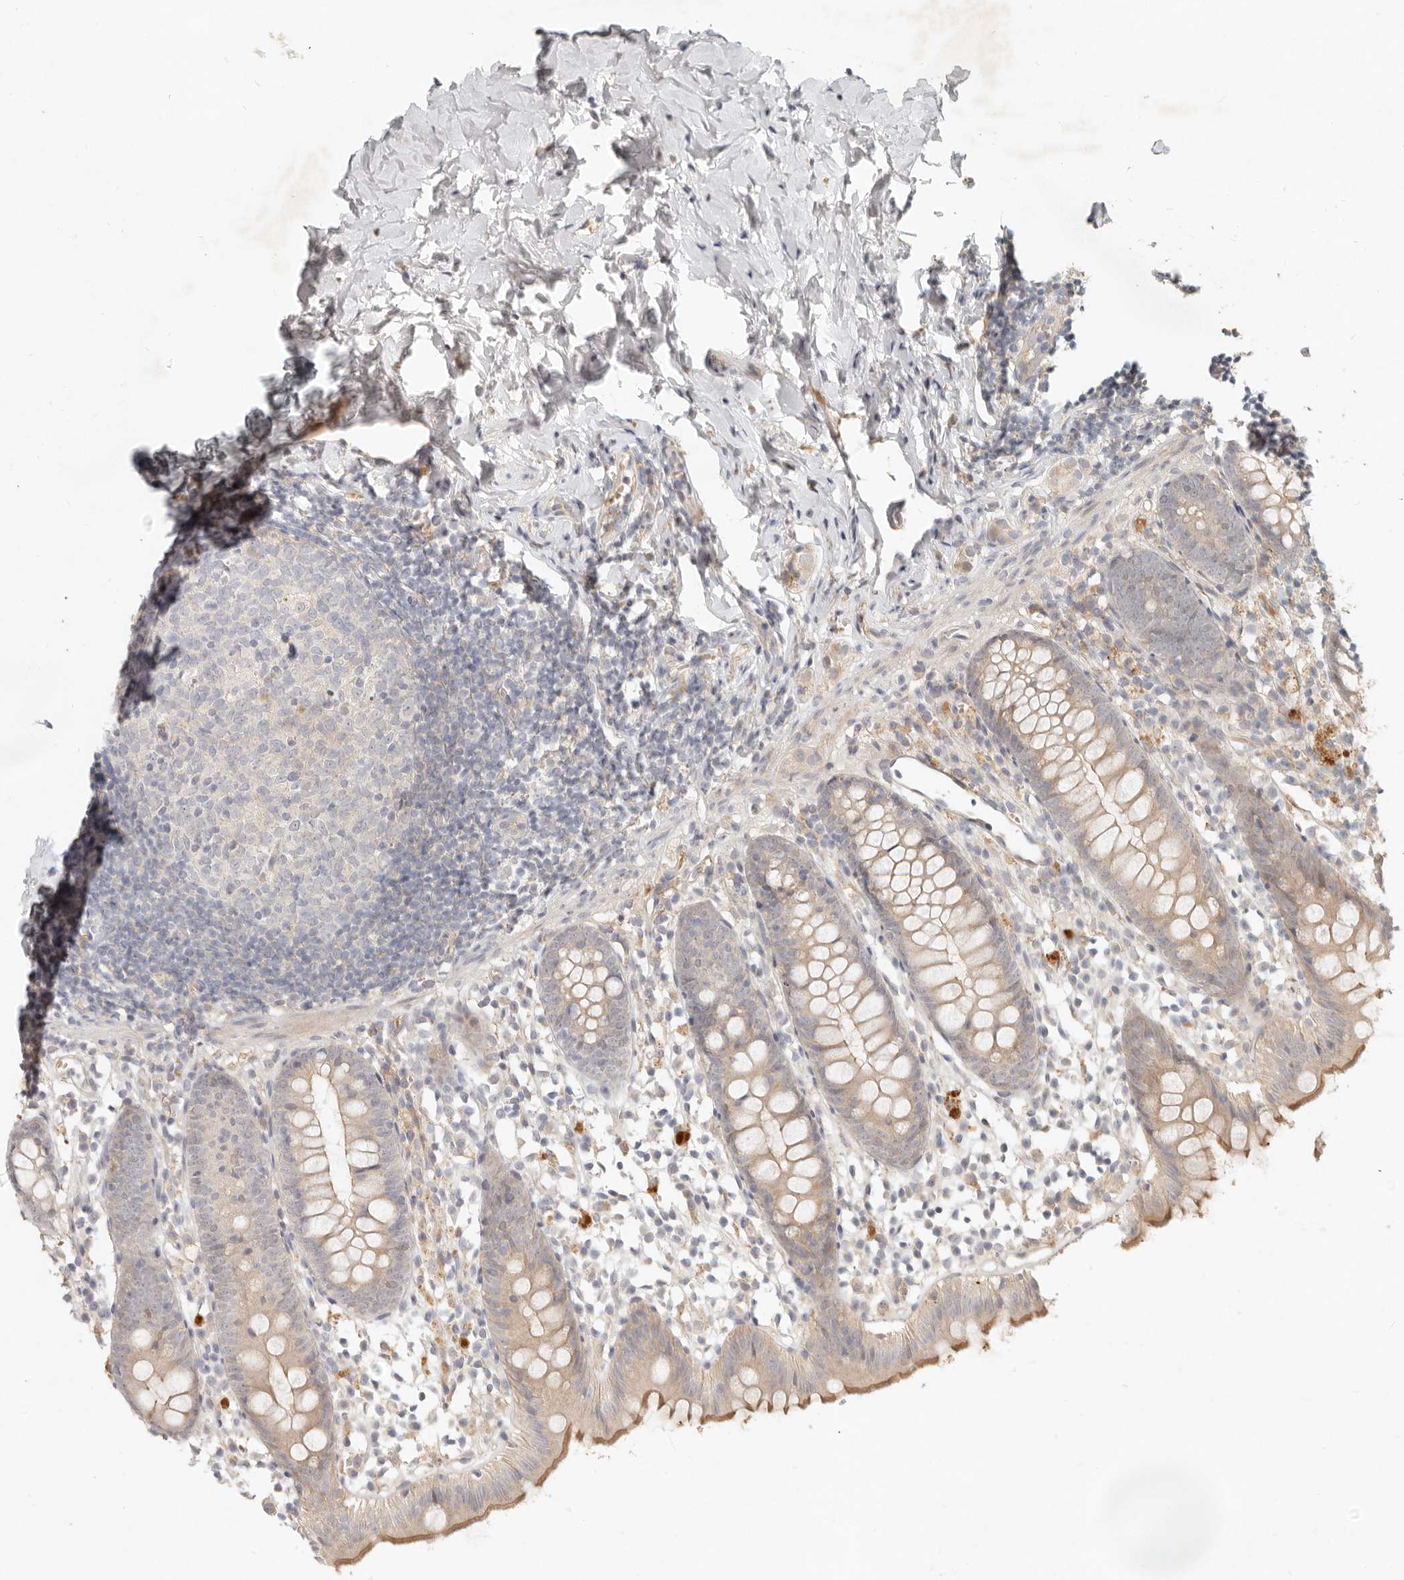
{"staining": {"intensity": "weak", "quantity": ">75%", "location": "cytoplasmic/membranous"}, "tissue": "appendix", "cell_type": "Glandular cells", "image_type": "normal", "snomed": [{"axis": "morphology", "description": "Normal tissue, NOS"}, {"axis": "topography", "description": "Appendix"}], "caption": "DAB immunohistochemical staining of normal appendix displays weak cytoplasmic/membranous protein expression in approximately >75% of glandular cells.", "gene": "UBXN11", "patient": {"sex": "female", "age": 20}}